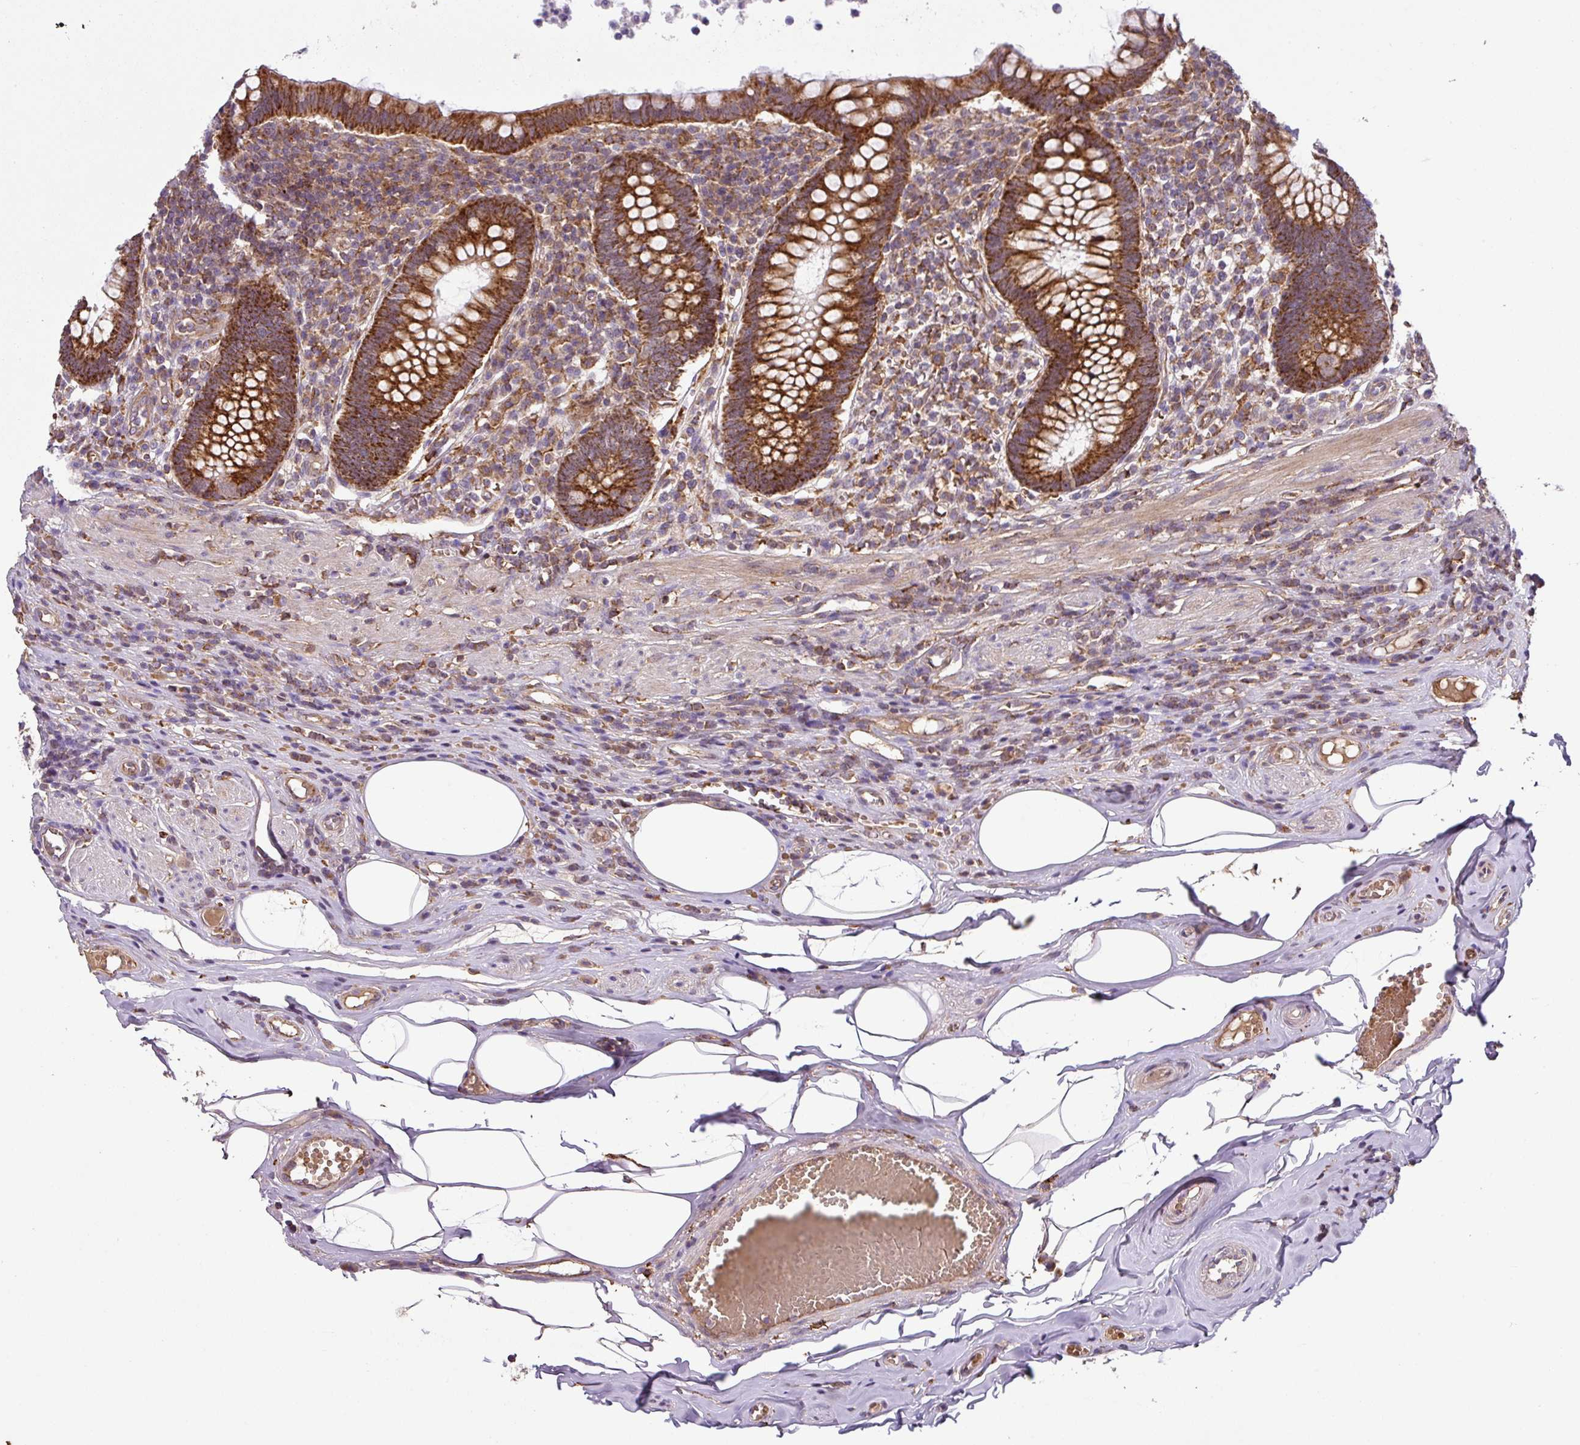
{"staining": {"intensity": "strong", "quantity": ">75%", "location": "cytoplasmic/membranous"}, "tissue": "appendix", "cell_type": "Glandular cells", "image_type": "normal", "snomed": [{"axis": "morphology", "description": "Normal tissue, NOS"}, {"axis": "topography", "description": "Appendix"}], "caption": "Protein staining exhibits strong cytoplasmic/membranous staining in approximately >75% of glandular cells in normal appendix. The staining was performed using DAB to visualize the protein expression in brown, while the nuclei were stained in blue with hematoxylin (Magnification: 20x).", "gene": "ZNF513", "patient": {"sex": "female", "age": 56}}